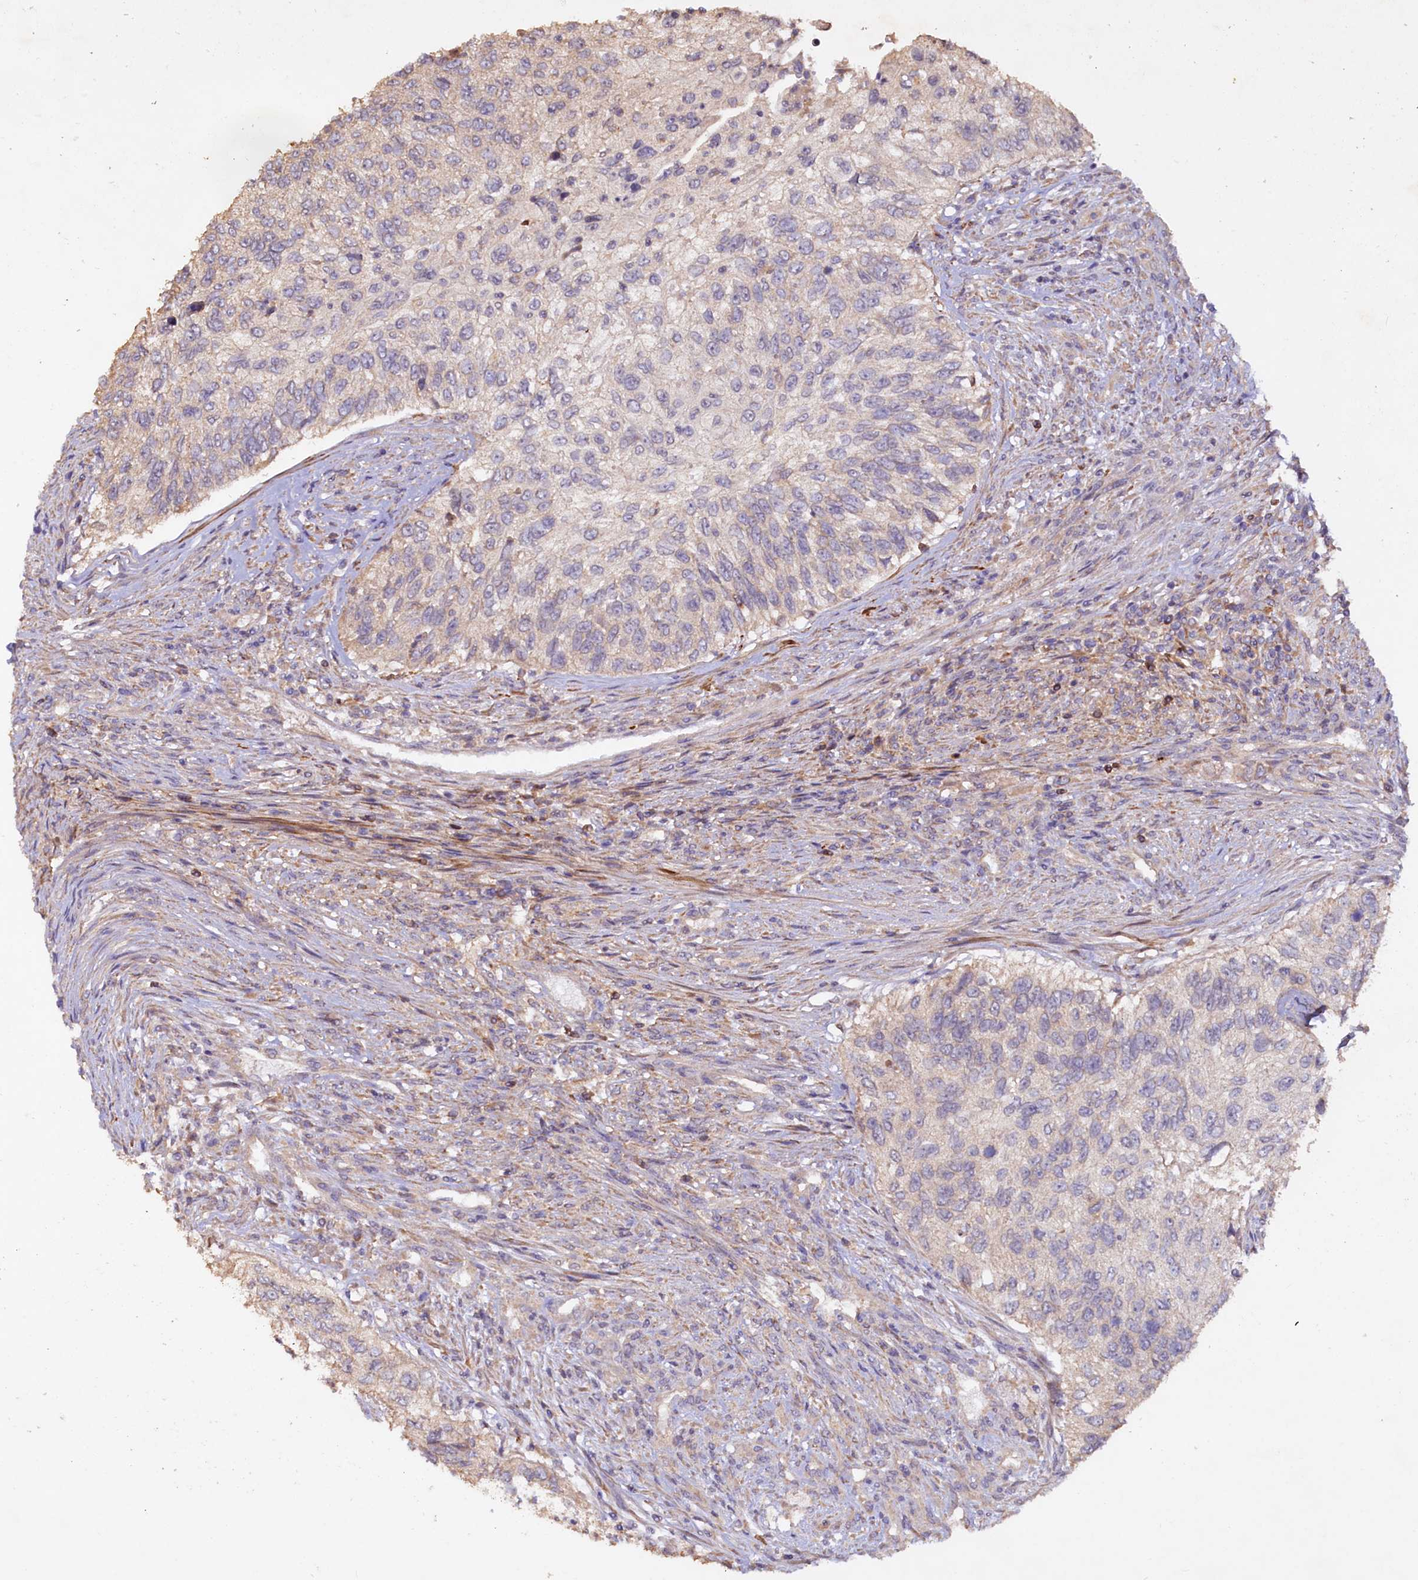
{"staining": {"intensity": "negative", "quantity": "none", "location": "none"}, "tissue": "urothelial cancer", "cell_type": "Tumor cells", "image_type": "cancer", "snomed": [{"axis": "morphology", "description": "Urothelial carcinoma, High grade"}, {"axis": "topography", "description": "Urinary bladder"}], "caption": "Urothelial carcinoma (high-grade) was stained to show a protein in brown. There is no significant expression in tumor cells.", "gene": "ETFBKMT", "patient": {"sex": "female", "age": 60}}